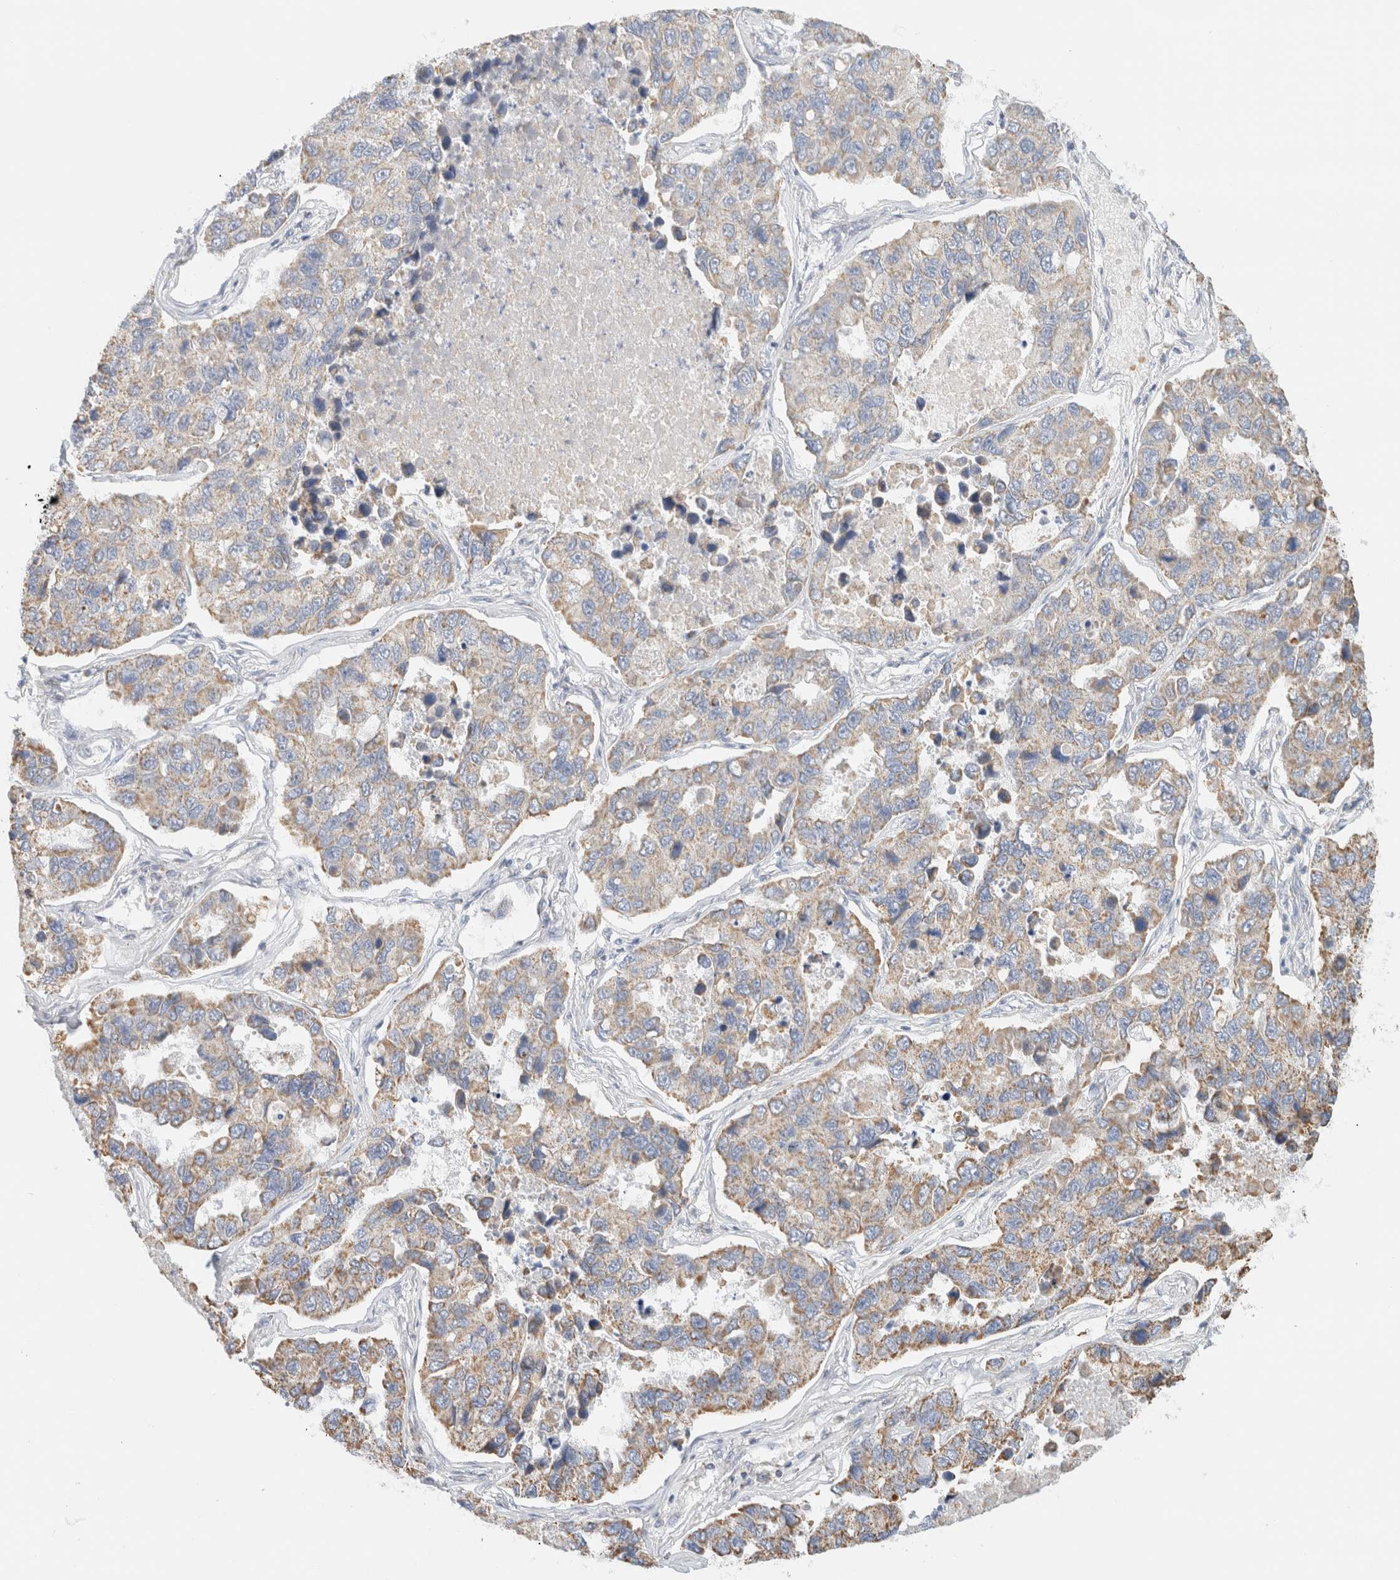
{"staining": {"intensity": "weak", "quantity": "25%-75%", "location": "cytoplasmic/membranous"}, "tissue": "lung cancer", "cell_type": "Tumor cells", "image_type": "cancer", "snomed": [{"axis": "morphology", "description": "Adenocarcinoma, NOS"}, {"axis": "topography", "description": "Lung"}], "caption": "About 25%-75% of tumor cells in human lung adenocarcinoma reveal weak cytoplasmic/membranous protein positivity as visualized by brown immunohistochemical staining.", "gene": "HDHD3", "patient": {"sex": "male", "age": 64}}